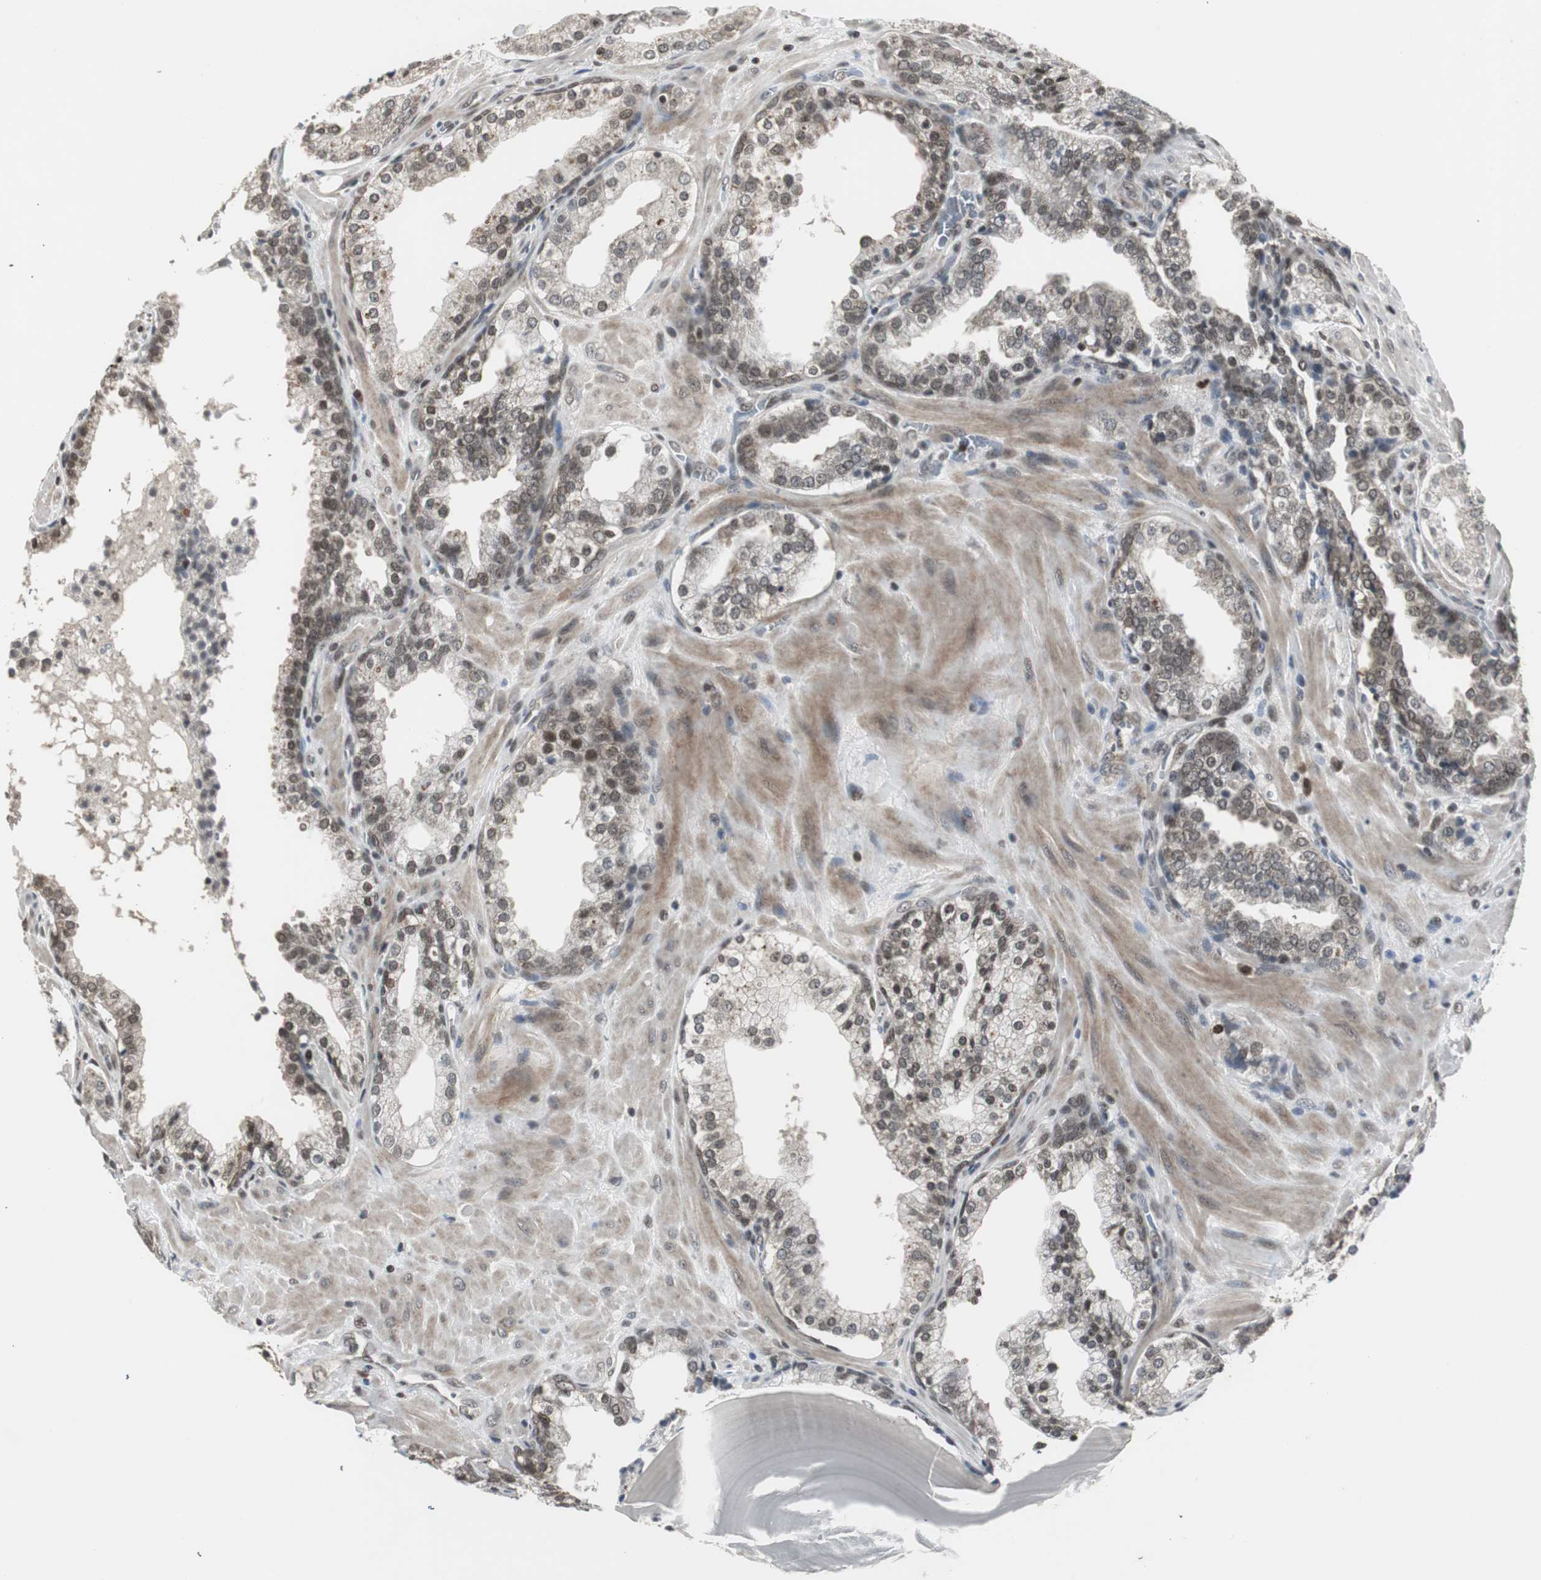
{"staining": {"intensity": "weak", "quantity": "25%-75%", "location": "cytoplasmic/membranous,nuclear"}, "tissue": "prostate cancer", "cell_type": "Tumor cells", "image_type": "cancer", "snomed": [{"axis": "morphology", "description": "Adenocarcinoma, High grade"}, {"axis": "topography", "description": "Prostate"}], "caption": "Immunohistochemistry (IHC) micrograph of neoplastic tissue: prostate adenocarcinoma (high-grade) stained using immunohistochemistry (IHC) demonstrates low levels of weak protein expression localized specifically in the cytoplasmic/membranous and nuclear of tumor cells, appearing as a cytoplasmic/membranous and nuclear brown color.", "gene": "MPG", "patient": {"sex": "male", "age": 68}}